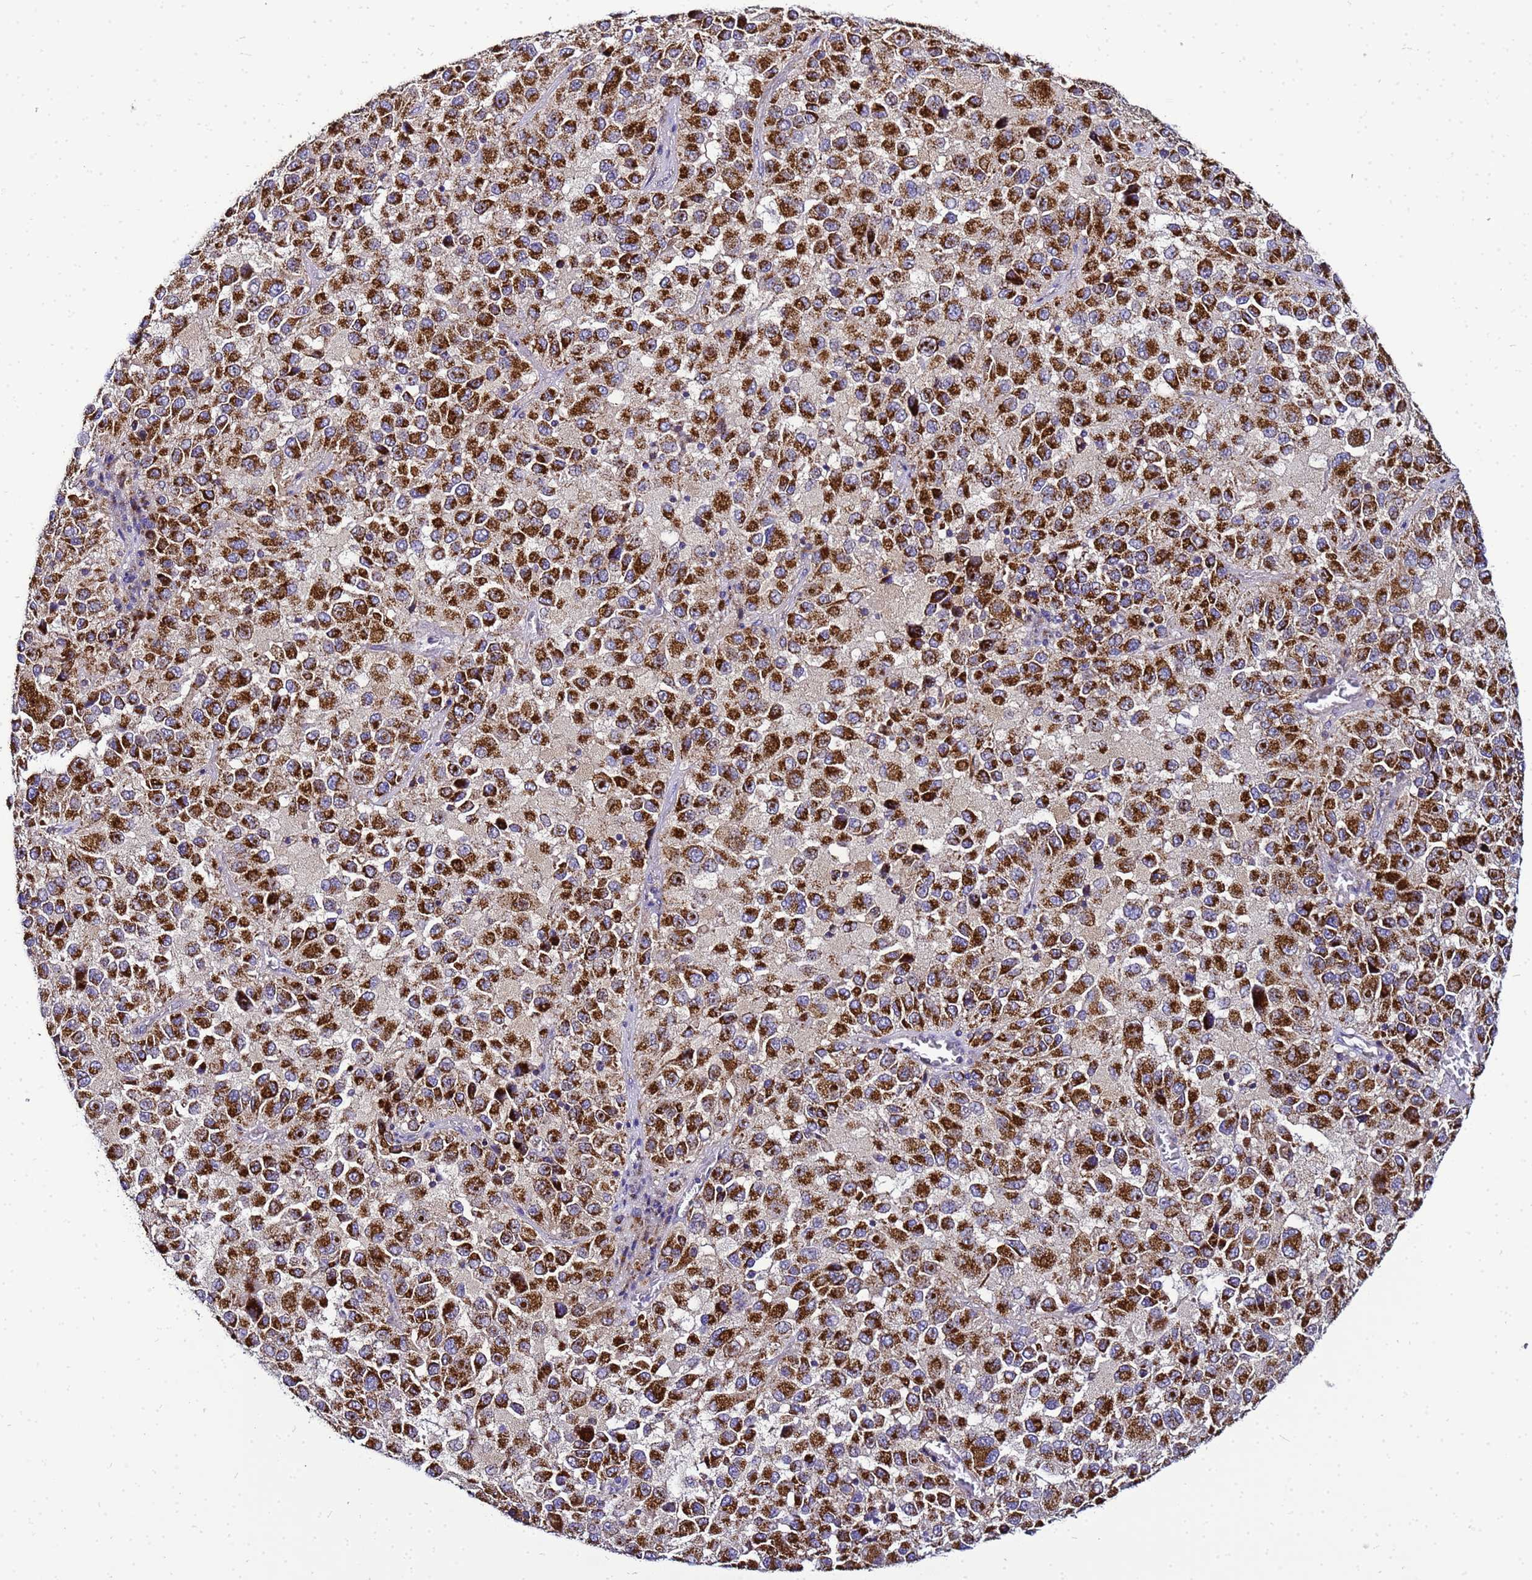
{"staining": {"intensity": "strong", "quantity": ">75%", "location": "cytoplasmic/membranous"}, "tissue": "melanoma", "cell_type": "Tumor cells", "image_type": "cancer", "snomed": [{"axis": "morphology", "description": "Malignant melanoma, Metastatic site"}, {"axis": "topography", "description": "Lung"}], "caption": "Melanoma stained with a brown dye reveals strong cytoplasmic/membranous positive expression in approximately >75% of tumor cells.", "gene": "HIGD2A", "patient": {"sex": "male", "age": 64}}